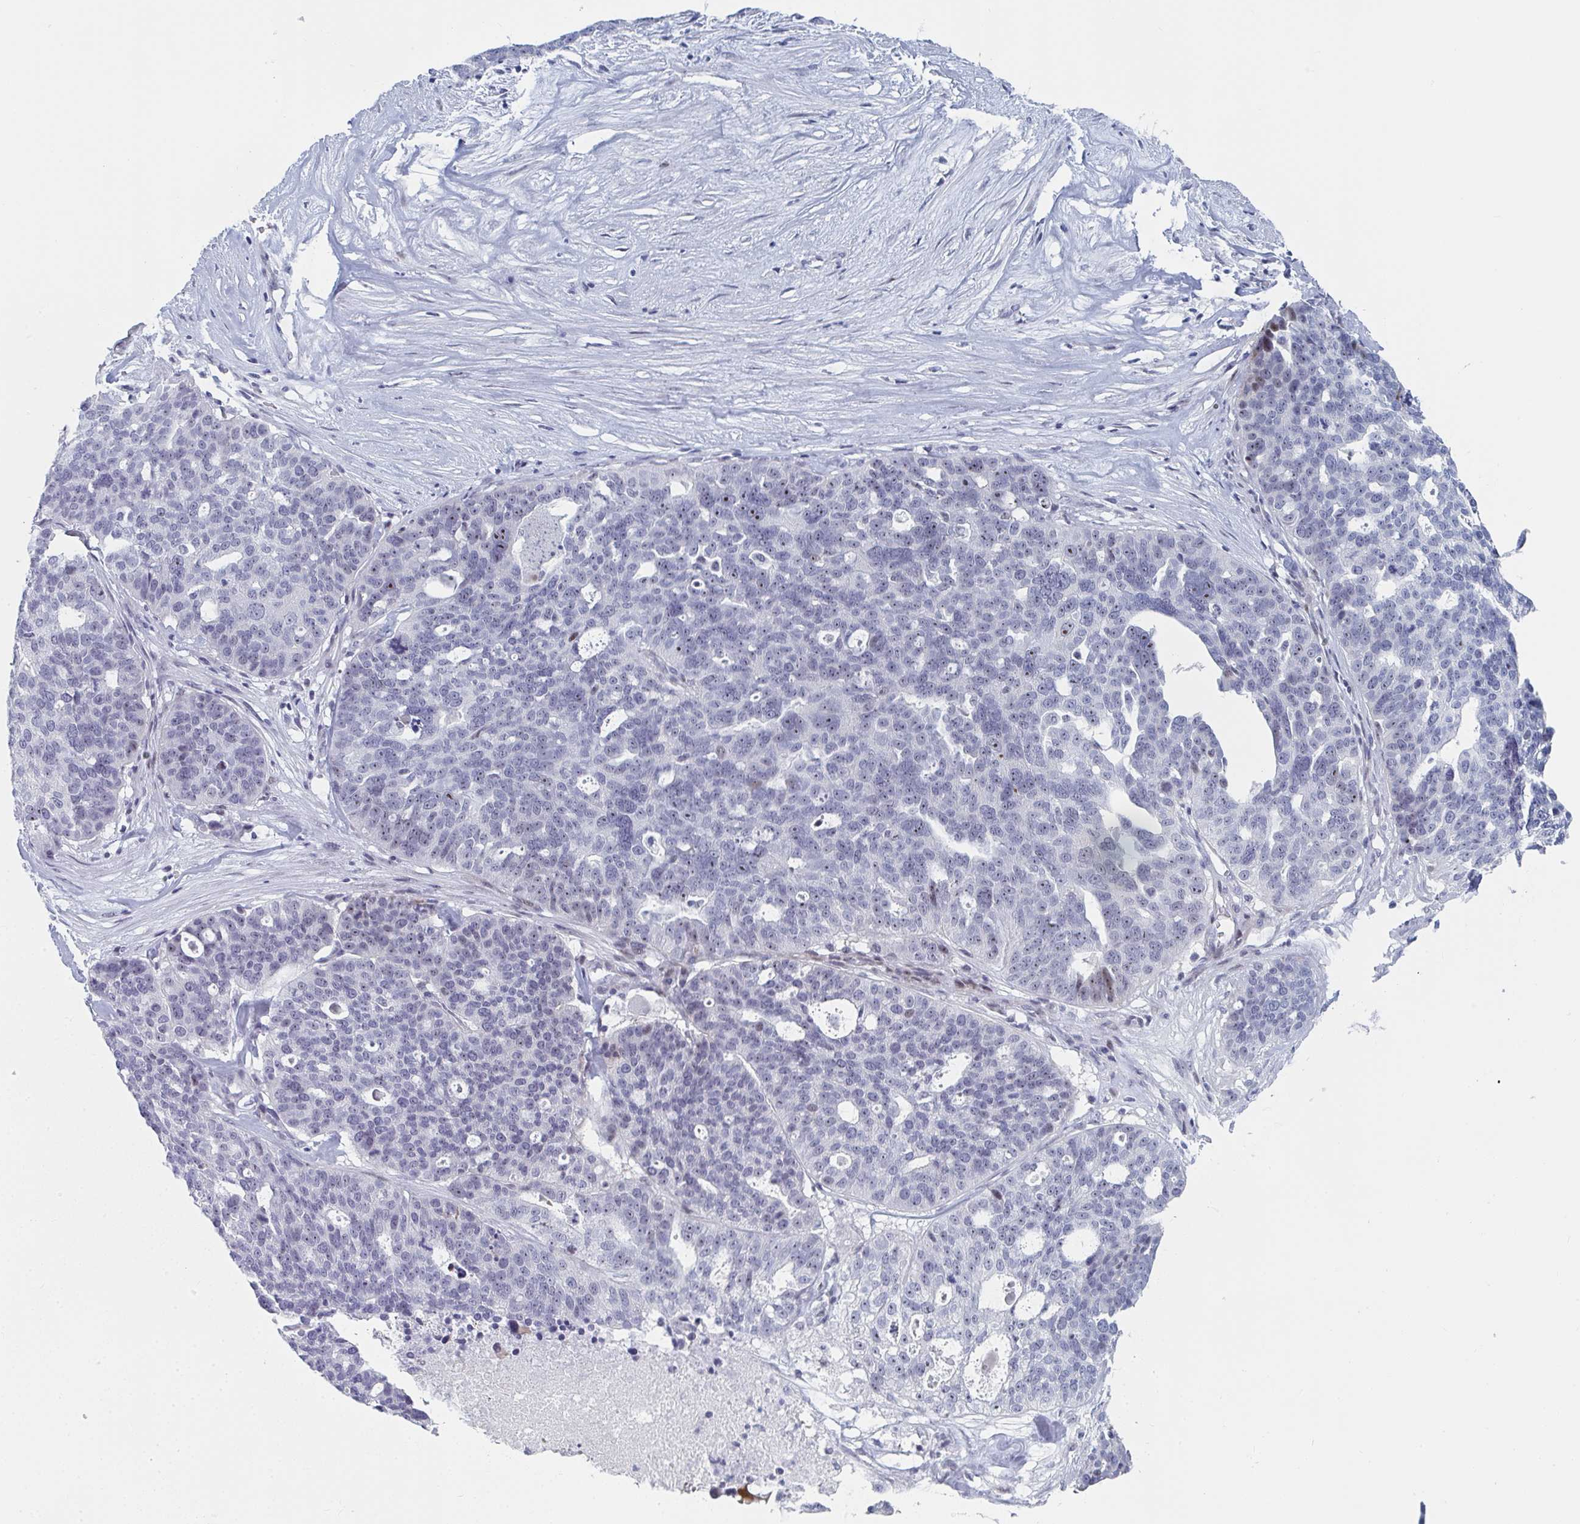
{"staining": {"intensity": "negative", "quantity": "none", "location": "none"}, "tissue": "ovarian cancer", "cell_type": "Tumor cells", "image_type": "cancer", "snomed": [{"axis": "morphology", "description": "Cystadenocarcinoma, serous, NOS"}, {"axis": "topography", "description": "Ovary"}], "caption": "A micrograph of ovarian serous cystadenocarcinoma stained for a protein demonstrates no brown staining in tumor cells. Nuclei are stained in blue.", "gene": "NR1H2", "patient": {"sex": "female", "age": 59}}